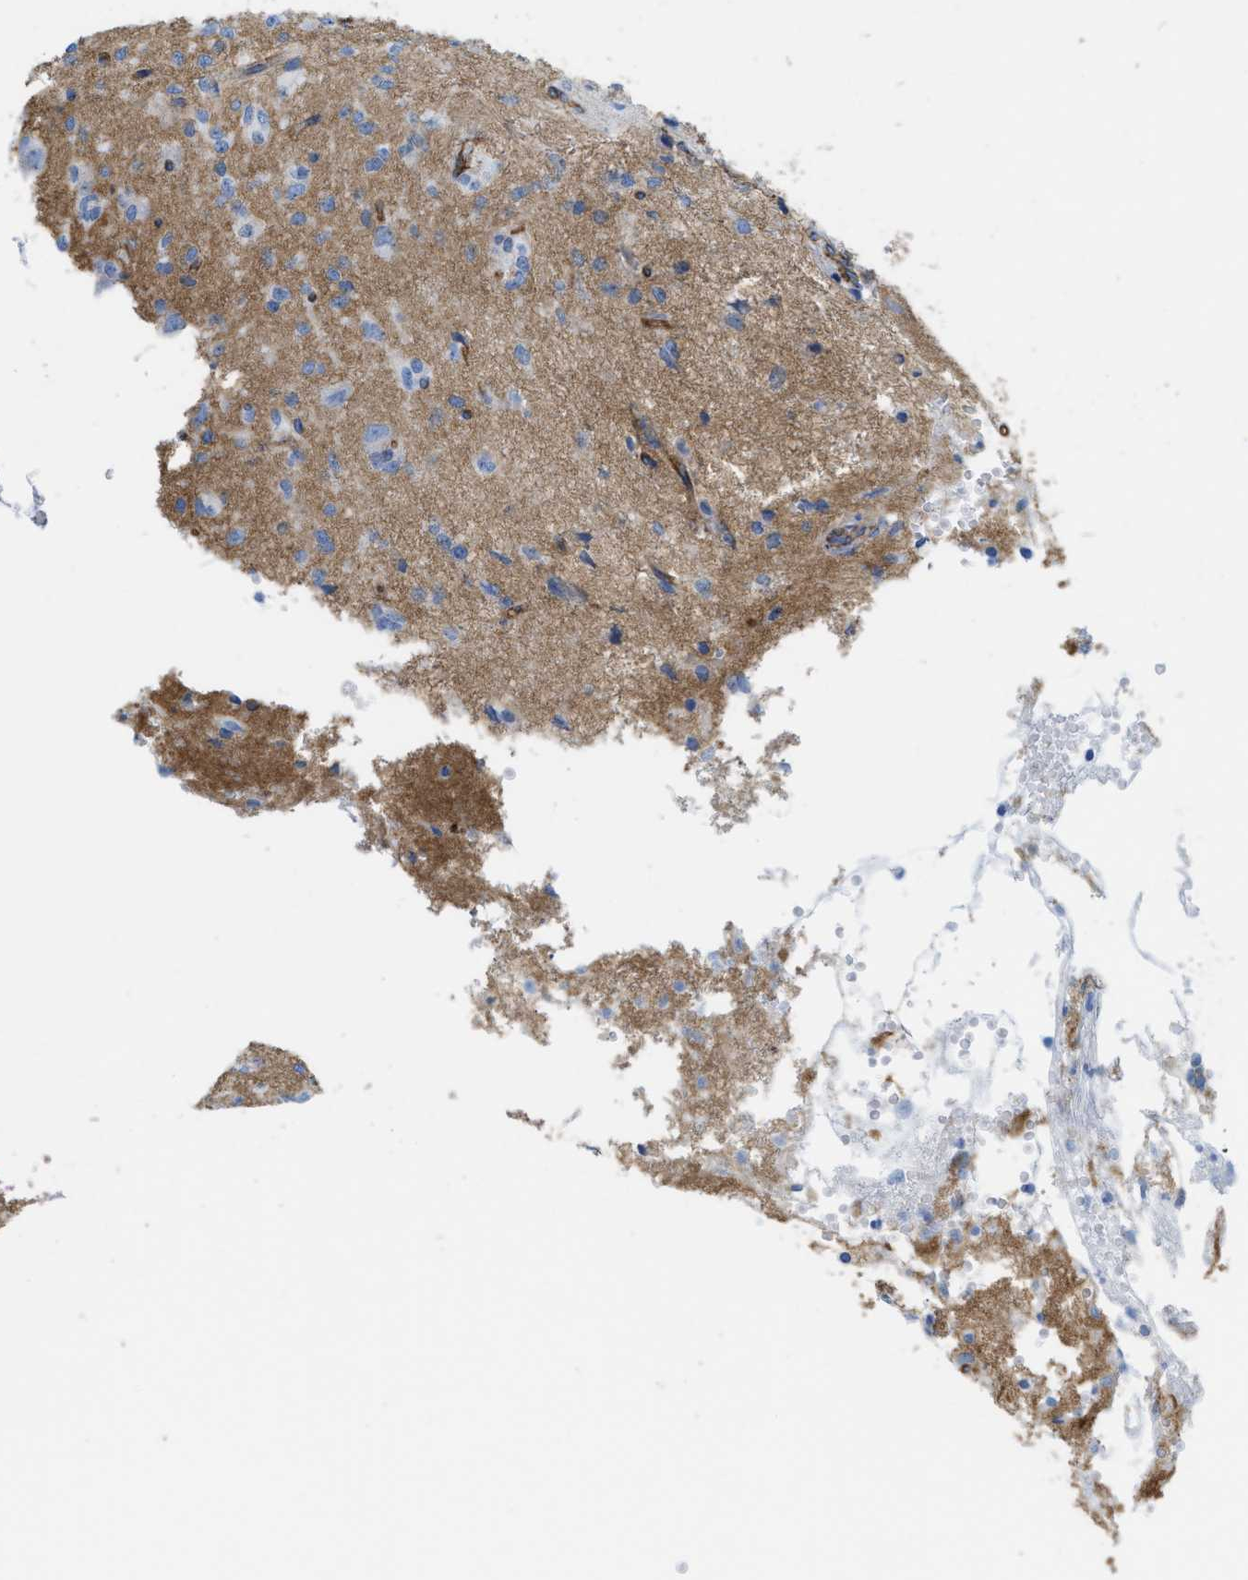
{"staining": {"intensity": "negative", "quantity": "none", "location": "none"}, "tissue": "glioma", "cell_type": "Tumor cells", "image_type": "cancer", "snomed": [{"axis": "morphology", "description": "Glioma, malignant, High grade"}, {"axis": "topography", "description": "Brain"}], "caption": "There is no significant positivity in tumor cells of glioma.", "gene": "SLC3A2", "patient": {"sex": "female", "age": 59}}